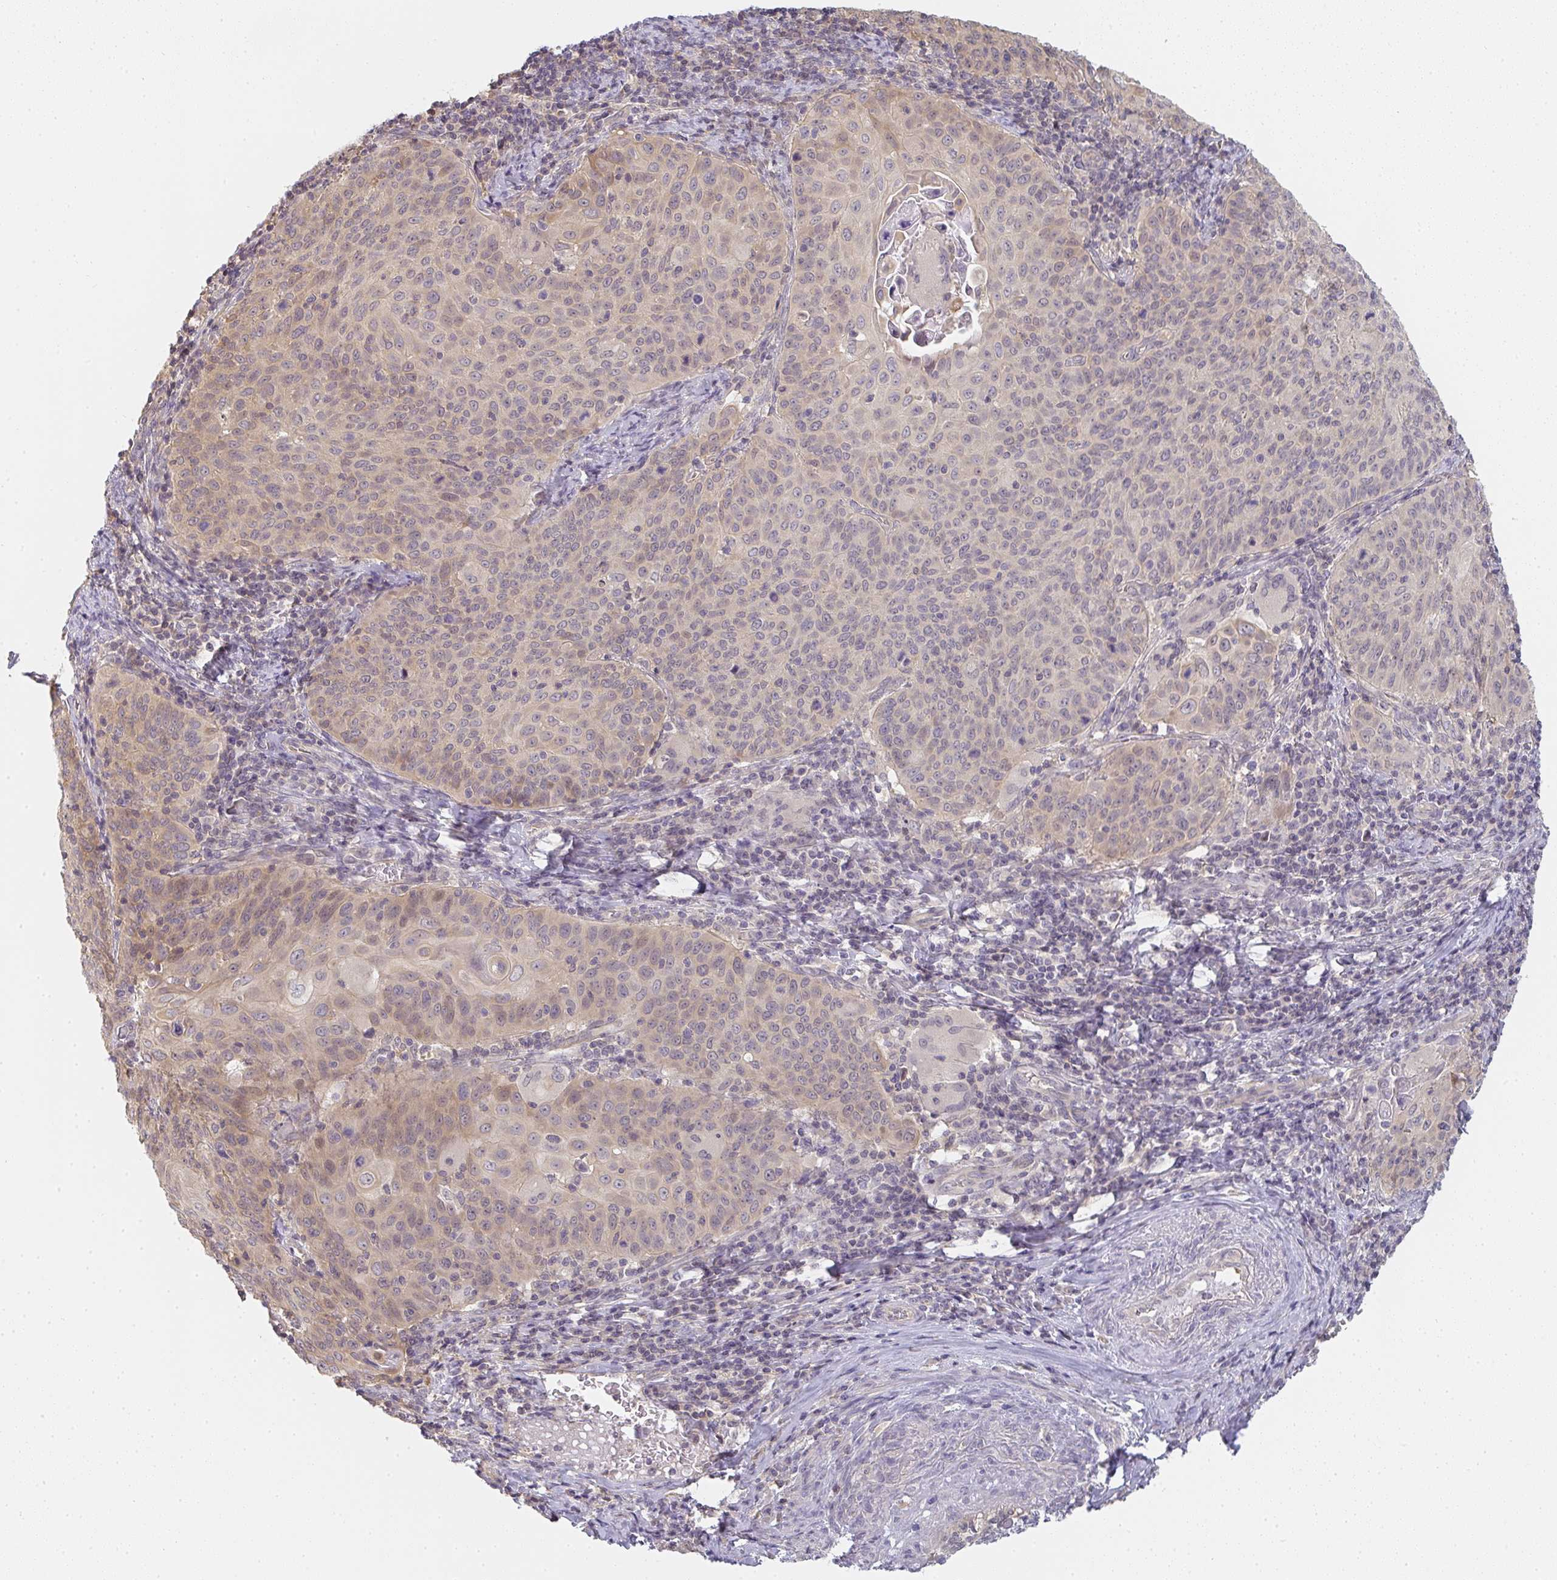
{"staining": {"intensity": "weak", "quantity": "25%-75%", "location": "cytoplasmic/membranous"}, "tissue": "cervical cancer", "cell_type": "Tumor cells", "image_type": "cancer", "snomed": [{"axis": "morphology", "description": "Squamous cell carcinoma, NOS"}, {"axis": "topography", "description": "Cervix"}], "caption": "This is a photomicrograph of immunohistochemistry (IHC) staining of cervical cancer, which shows weak positivity in the cytoplasmic/membranous of tumor cells.", "gene": "GSDMB", "patient": {"sex": "female", "age": 65}}